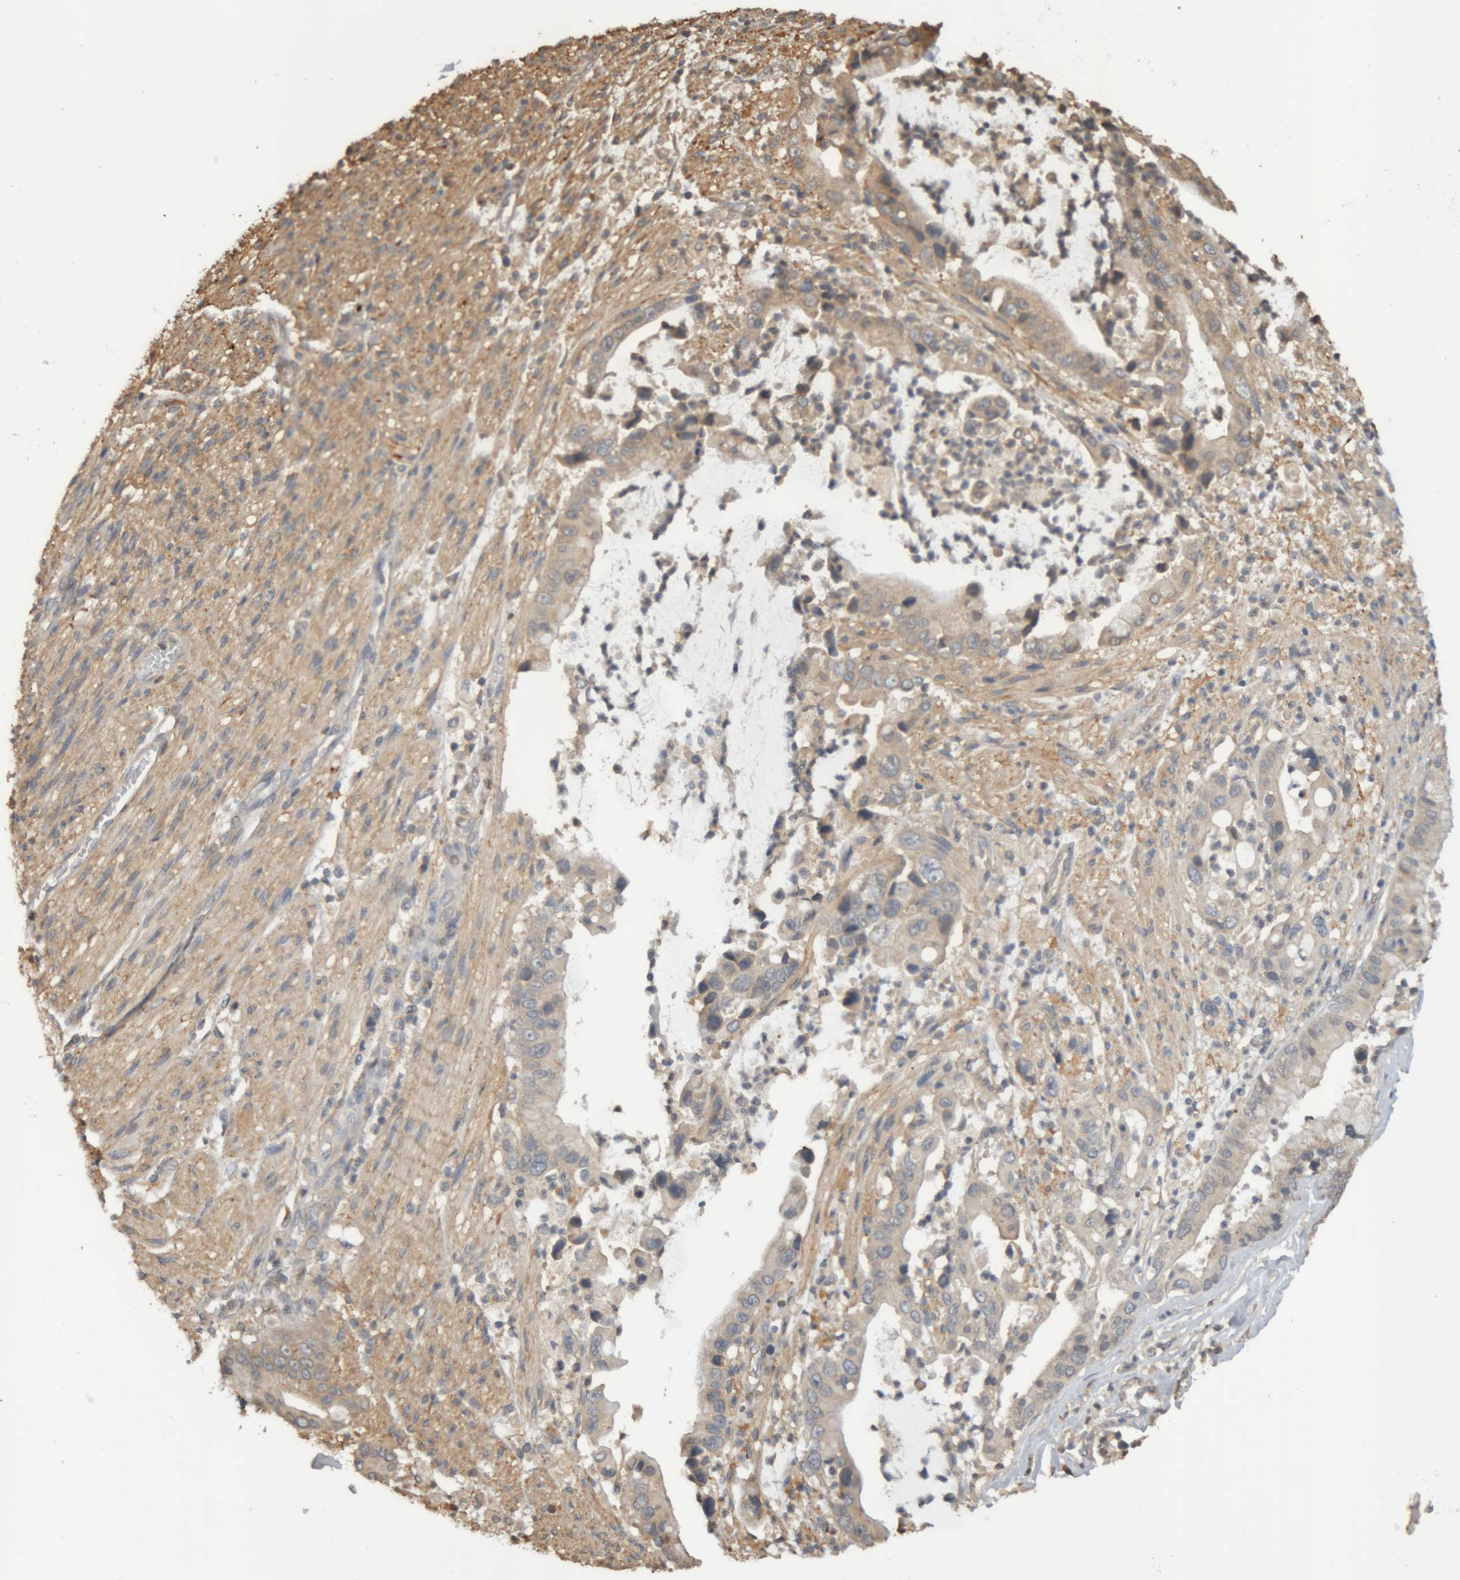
{"staining": {"intensity": "weak", "quantity": "<25%", "location": "cytoplasmic/membranous"}, "tissue": "liver cancer", "cell_type": "Tumor cells", "image_type": "cancer", "snomed": [{"axis": "morphology", "description": "Cholangiocarcinoma"}, {"axis": "topography", "description": "Liver"}], "caption": "Photomicrograph shows no significant protein expression in tumor cells of liver cholangiocarcinoma.", "gene": "TMED7", "patient": {"sex": "female", "age": 54}}